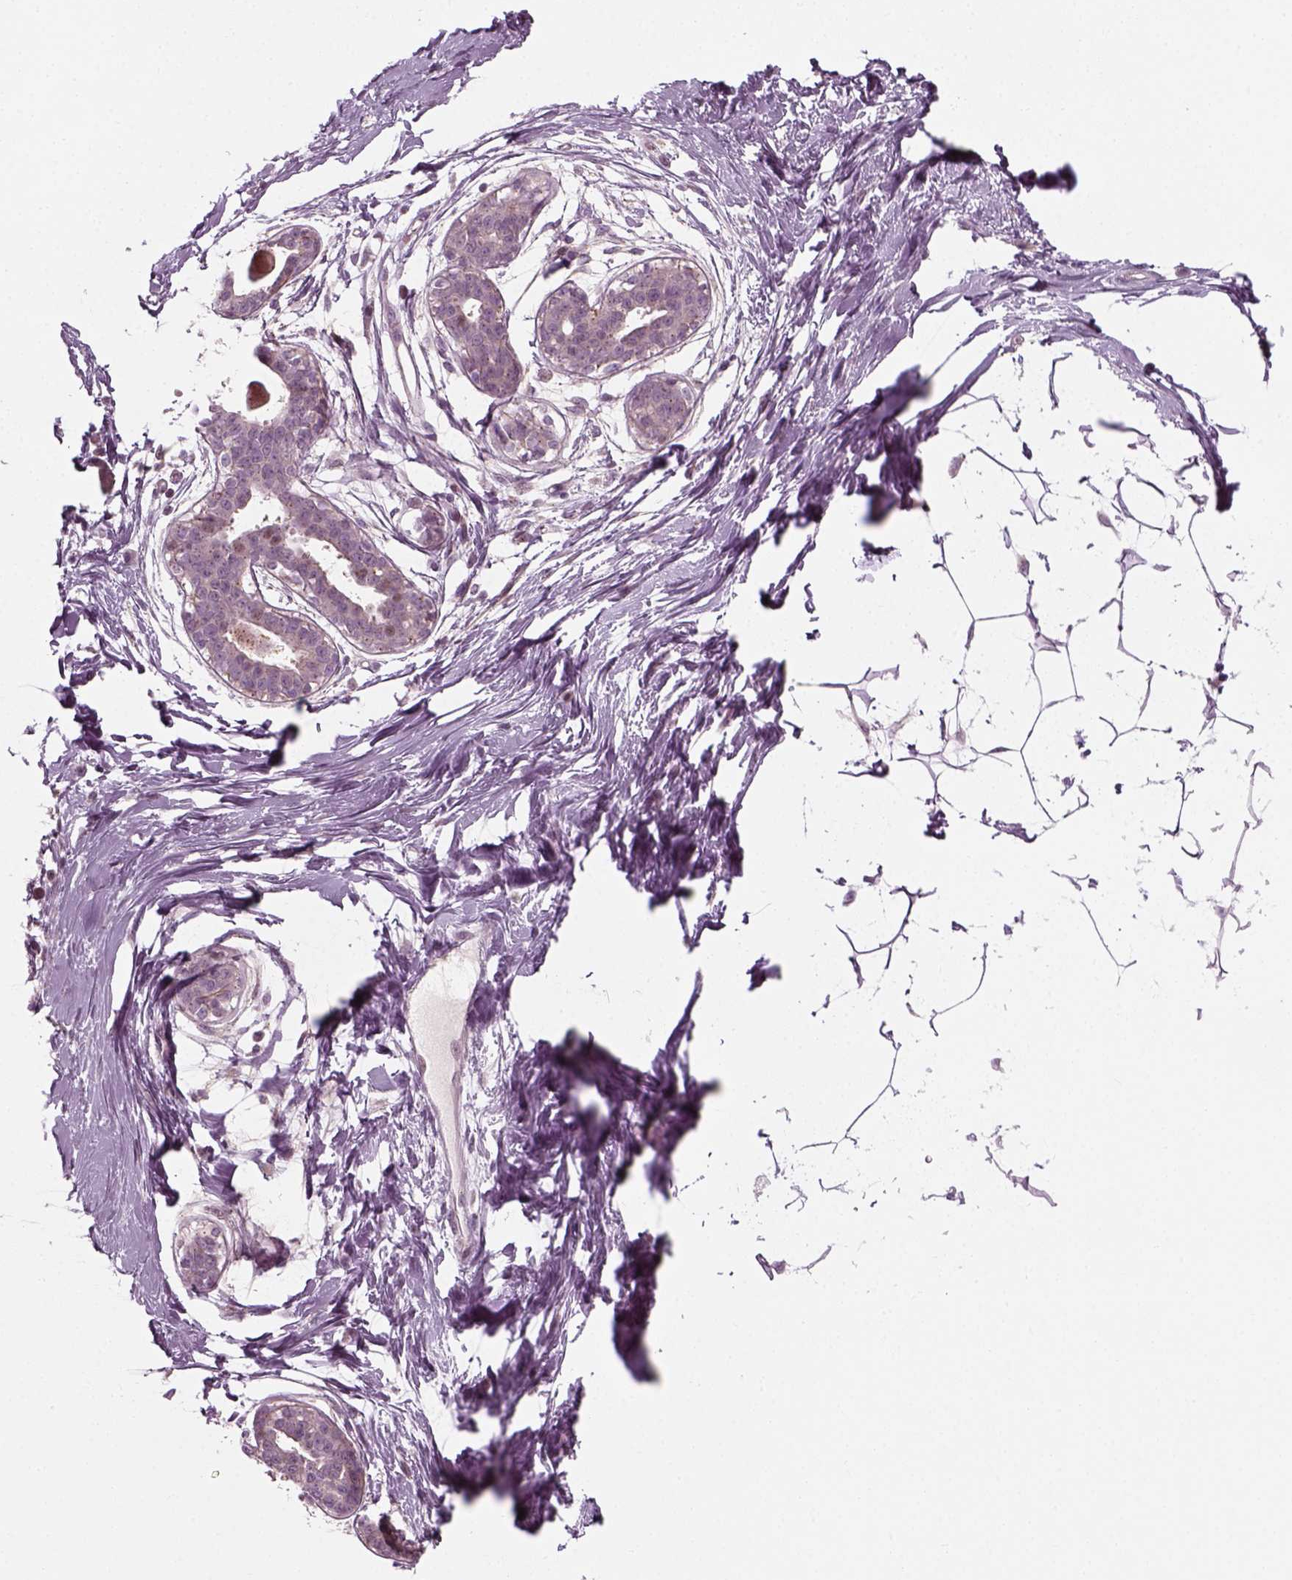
{"staining": {"intensity": "negative", "quantity": "none", "location": "none"}, "tissue": "breast", "cell_type": "Adipocytes", "image_type": "normal", "snomed": [{"axis": "morphology", "description": "Normal tissue, NOS"}, {"axis": "topography", "description": "Breast"}], "caption": "The photomicrograph displays no staining of adipocytes in unremarkable breast. (DAB immunohistochemistry with hematoxylin counter stain).", "gene": "MLIP", "patient": {"sex": "female", "age": 45}}